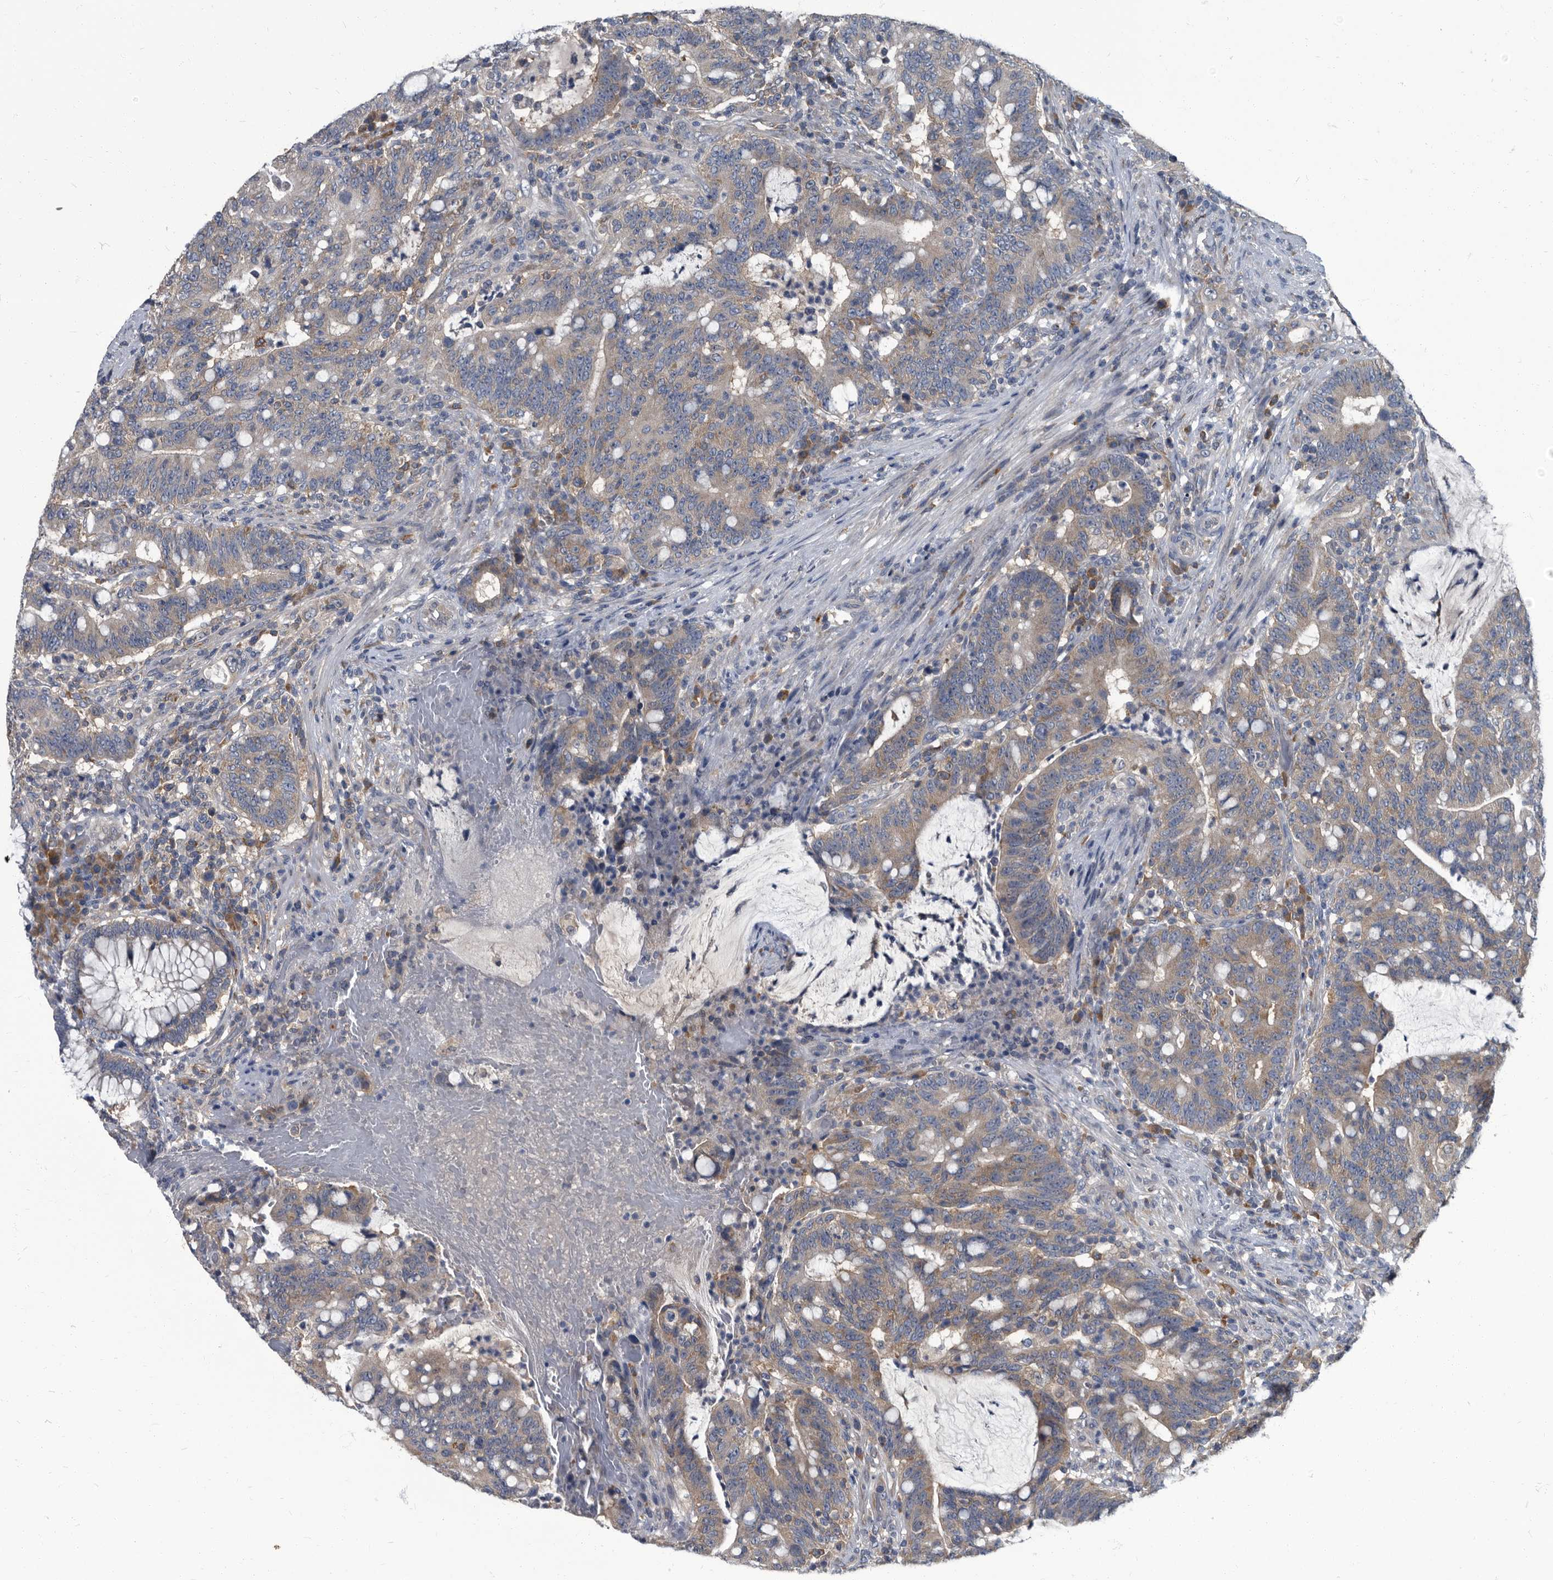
{"staining": {"intensity": "weak", "quantity": ">75%", "location": "cytoplasmic/membranous"}, "tissue": "colorectal cancer", "cell_type": "Tumor cells", "image_type": "cancer", "snomed": [{"axis": "morphology", "description": "Adenocarcinoma, NOS"}, {"axis": "topography", "description": "Colon"}], "caption": "This micrograph exhibits immunohistochemistry staining of colorectal cancer, with low weak cytoplasmic/membranous positivity in about >75% of tumor cells.", "gene": "CDV3", "patient": {"sex": "female", "age": 66}}